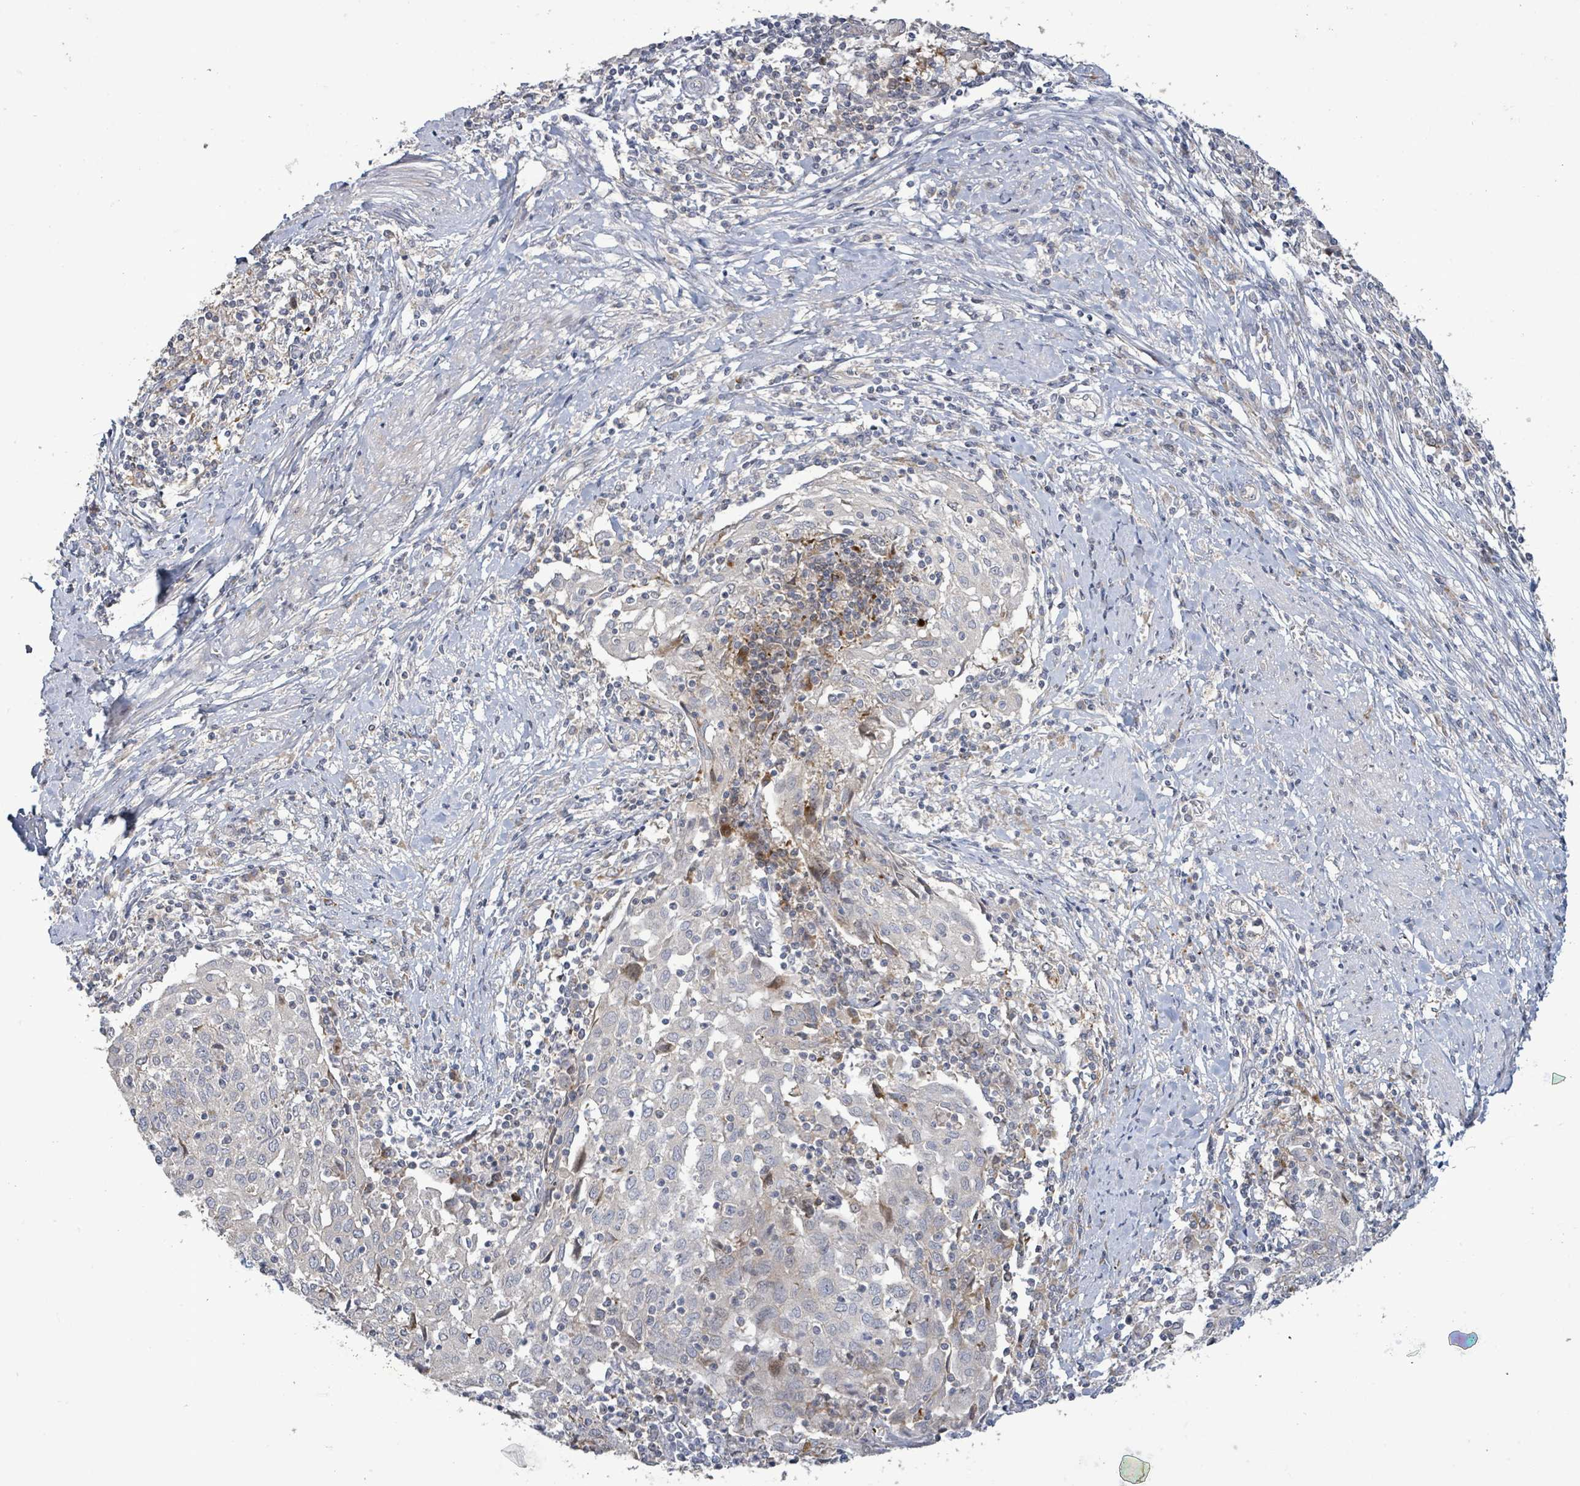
{"staining": {"intensity": "negative", "quantity": "none", "location": "none"}, "tissue": "cervical cancer", "cell_type": "Tumor cells", "image_type": "cancer", "snomed": [{"axis": "morphology", "description": "Squamous cell carcinoma, NOS"}, {"axis": "topography", "description": "Cervix"}], "caption": "High power microscopy image of an immunohistochemistry histopathology image of cervical squamous cell carcinoma, revealing no significant positivity in tumor cells.", "gene": "LILRA4", "patient": {"sex": "female", "age": 52}}